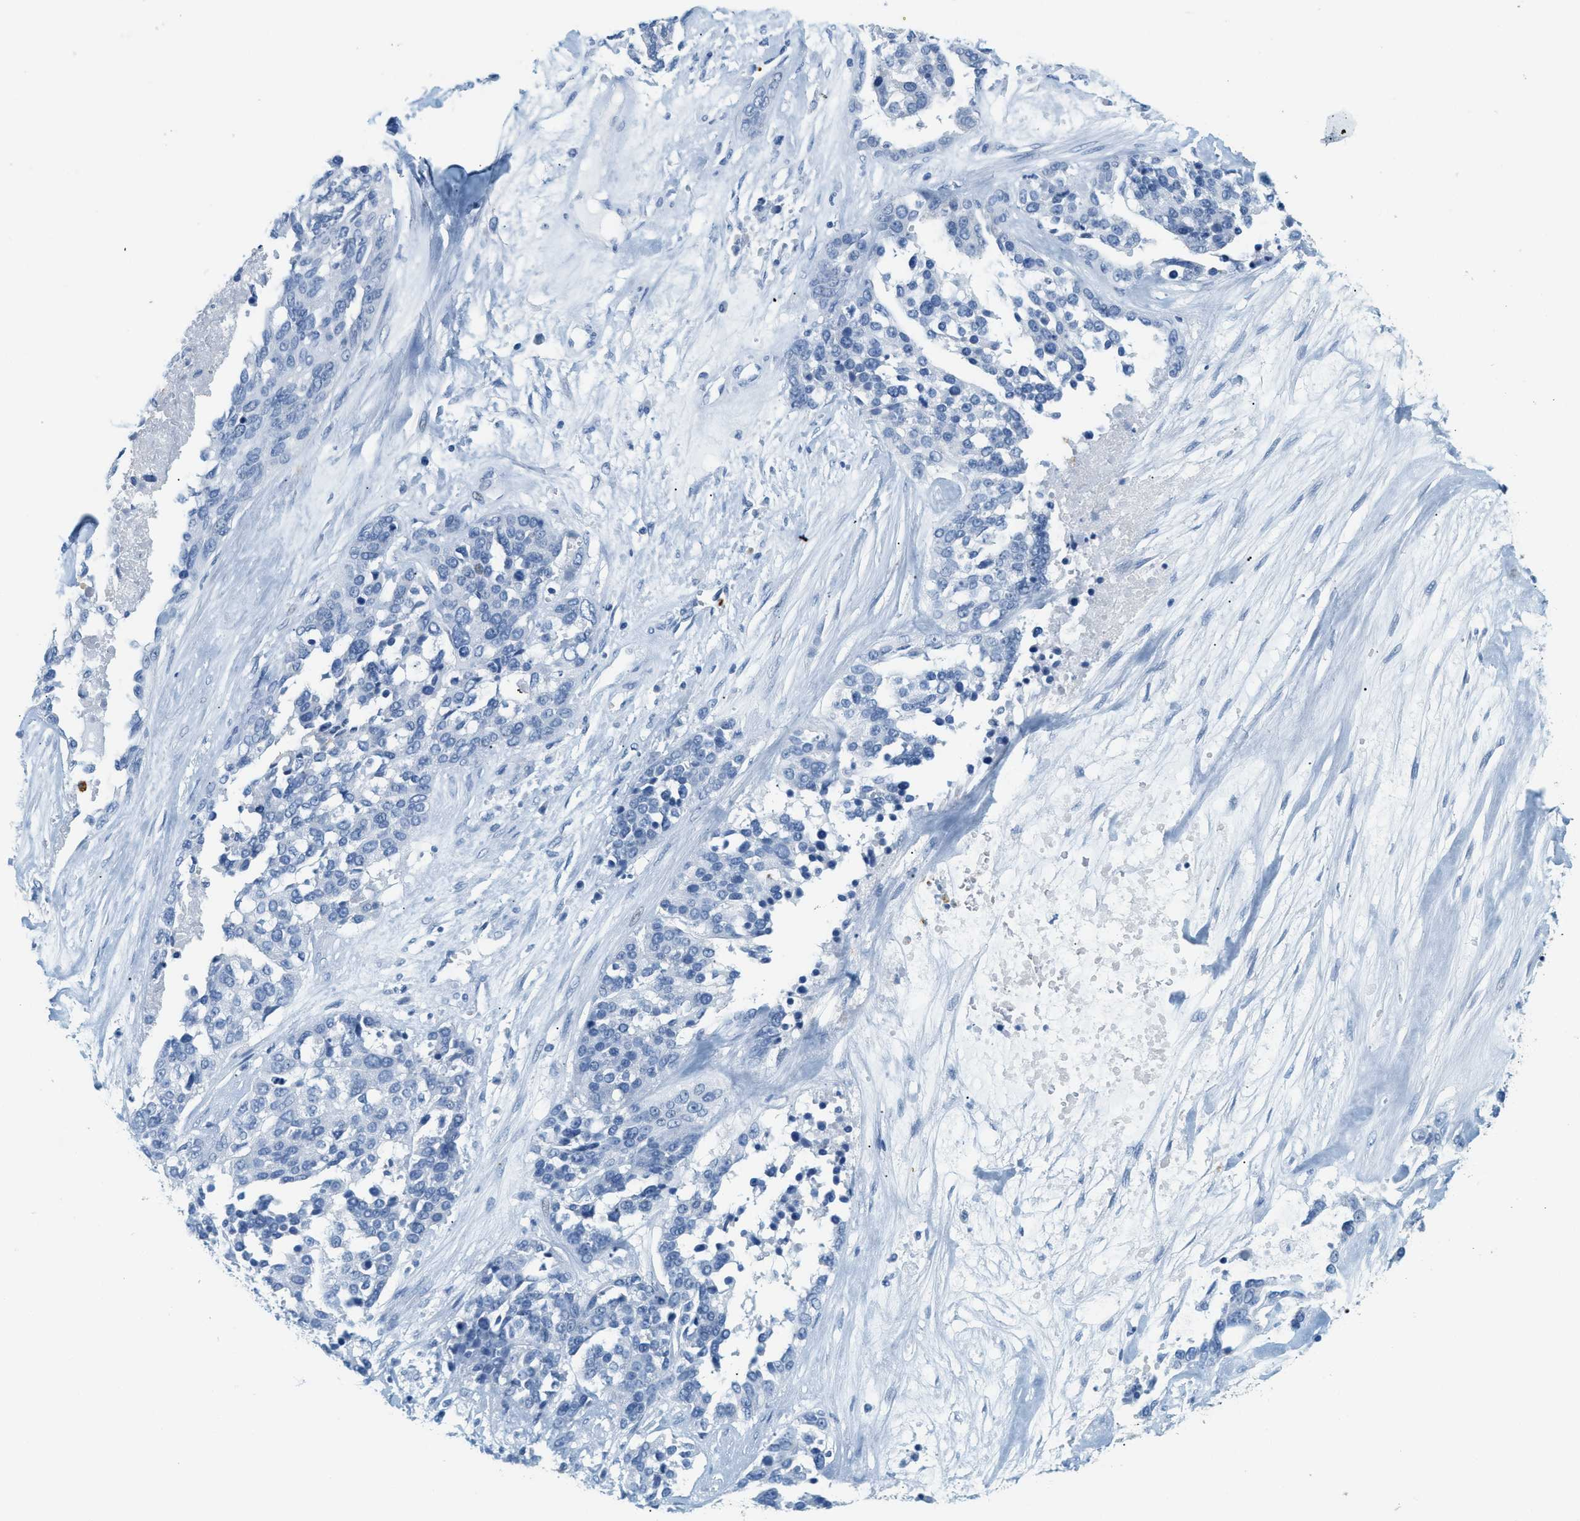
{"staining": {"intensity": "negative", "quantity": "none", "location": "none"}, "tissue": "ovarian cancer", "cell_type": "Tumor cells", "image_type": "cancer", "snomed": [{"axis": "morphology", "description": "Cystadenocarcinoma, serous, NOS"}, {"axis": "topography", "description": "Ovary"}], "caption": "Ovarian cancer stained for a protein using IHC reveals no positivity tumor cells.", "gene": "LCN2", "patient": {"sex": "female", "age": 44}}